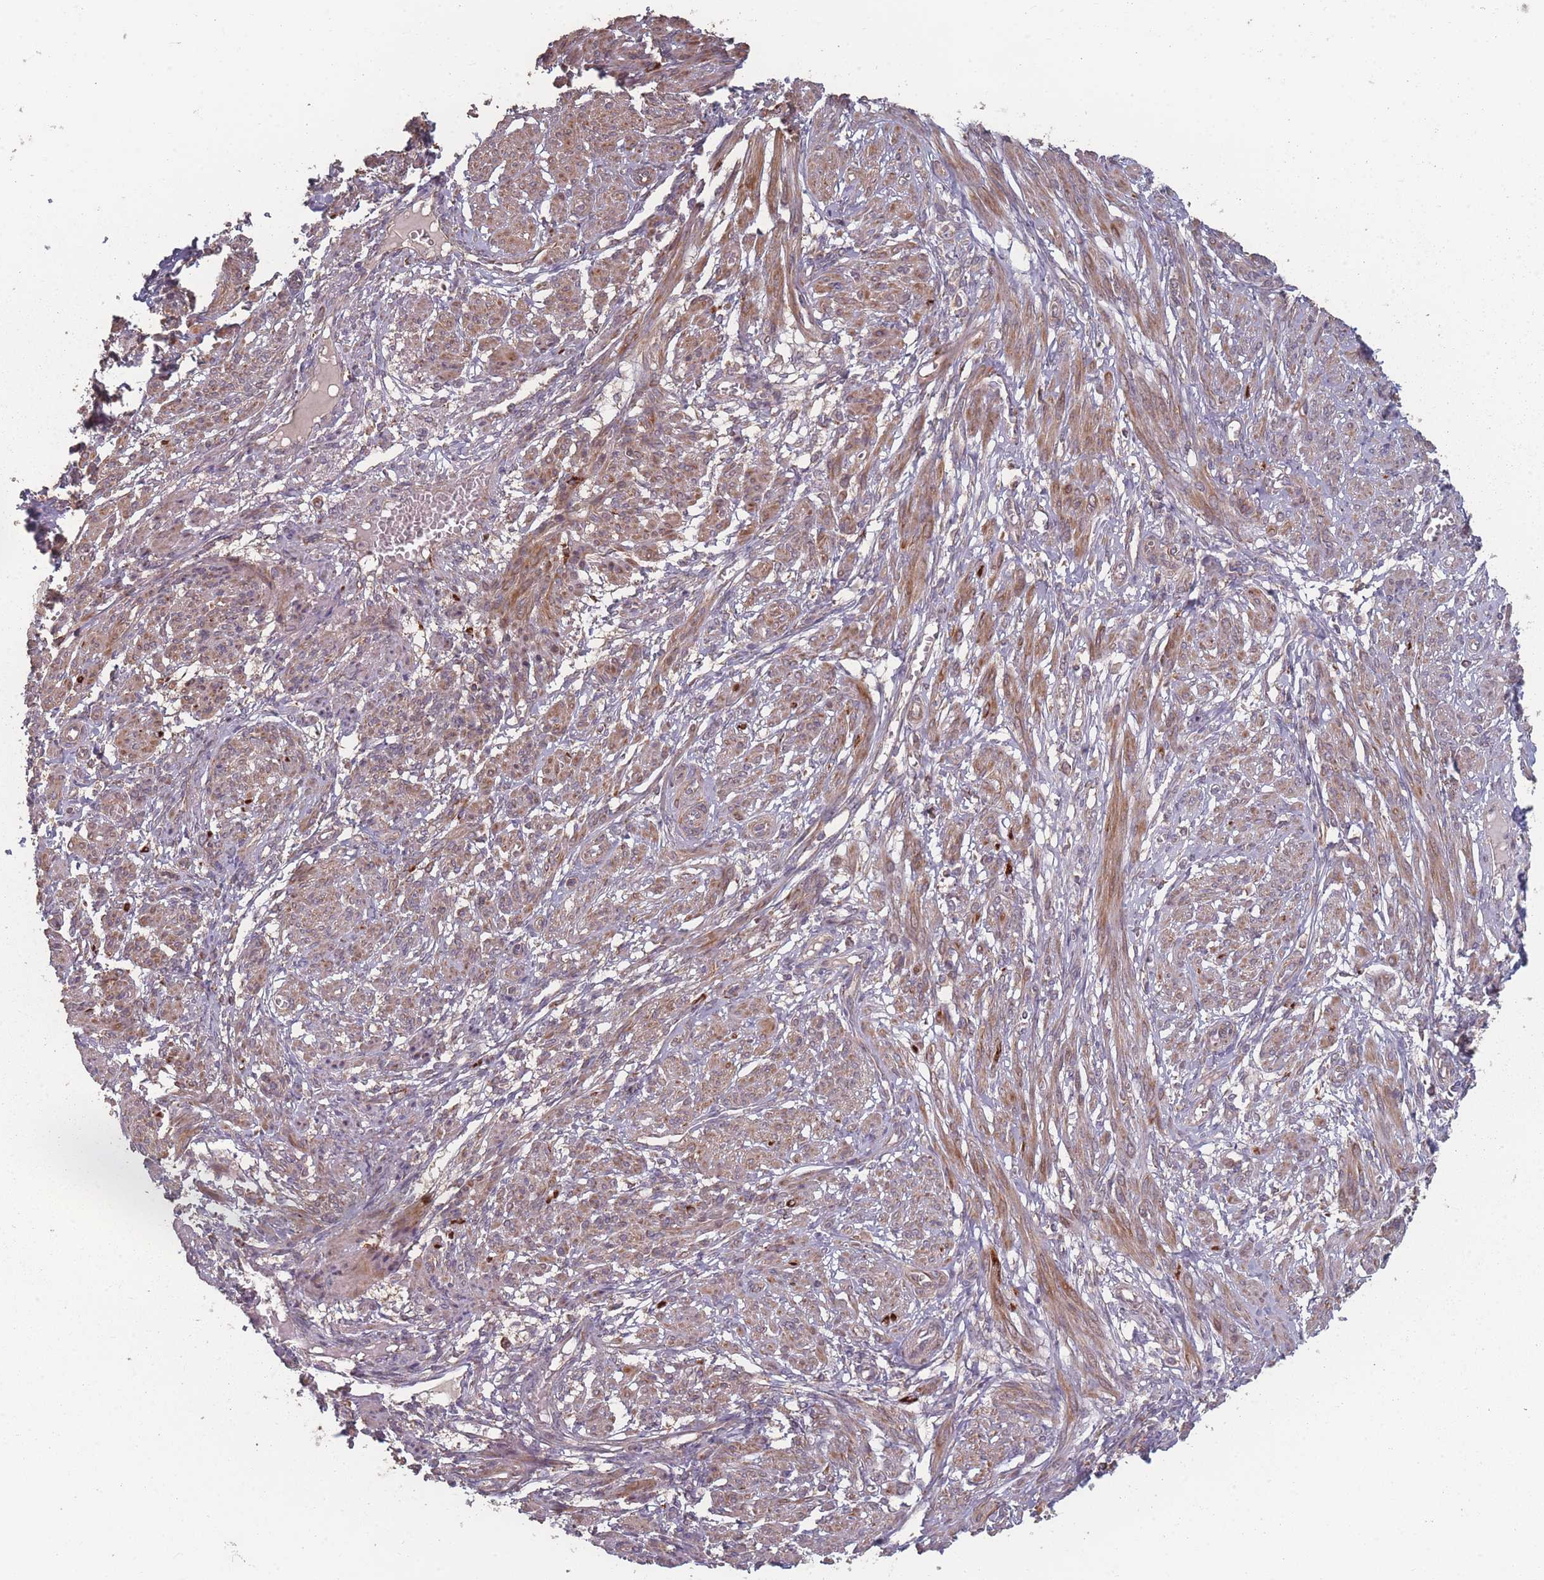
{"staining": {"intensity": "strong", "quantity": "25%-75%", "location": "cytoplasmic/membranous"}, "tissue": "smooth muscle", "cell_type": "Smooth muscle cells", "image_type": "normal", "snomed": [{"axis": "morphology", "description": "Normal tissue, NOS"}, {"axis": "topography", "description": "Smooth muscle"}], "caption": "Immunohistochemistry (DAB) staining of unremarkable smooth muscle shows strong cytoplasmic/membranous protein staining in approximately 25%-75% of smooth muscle cells.", "gene": "LYRM7", "patient": {"sex": "female", "age": 39}}